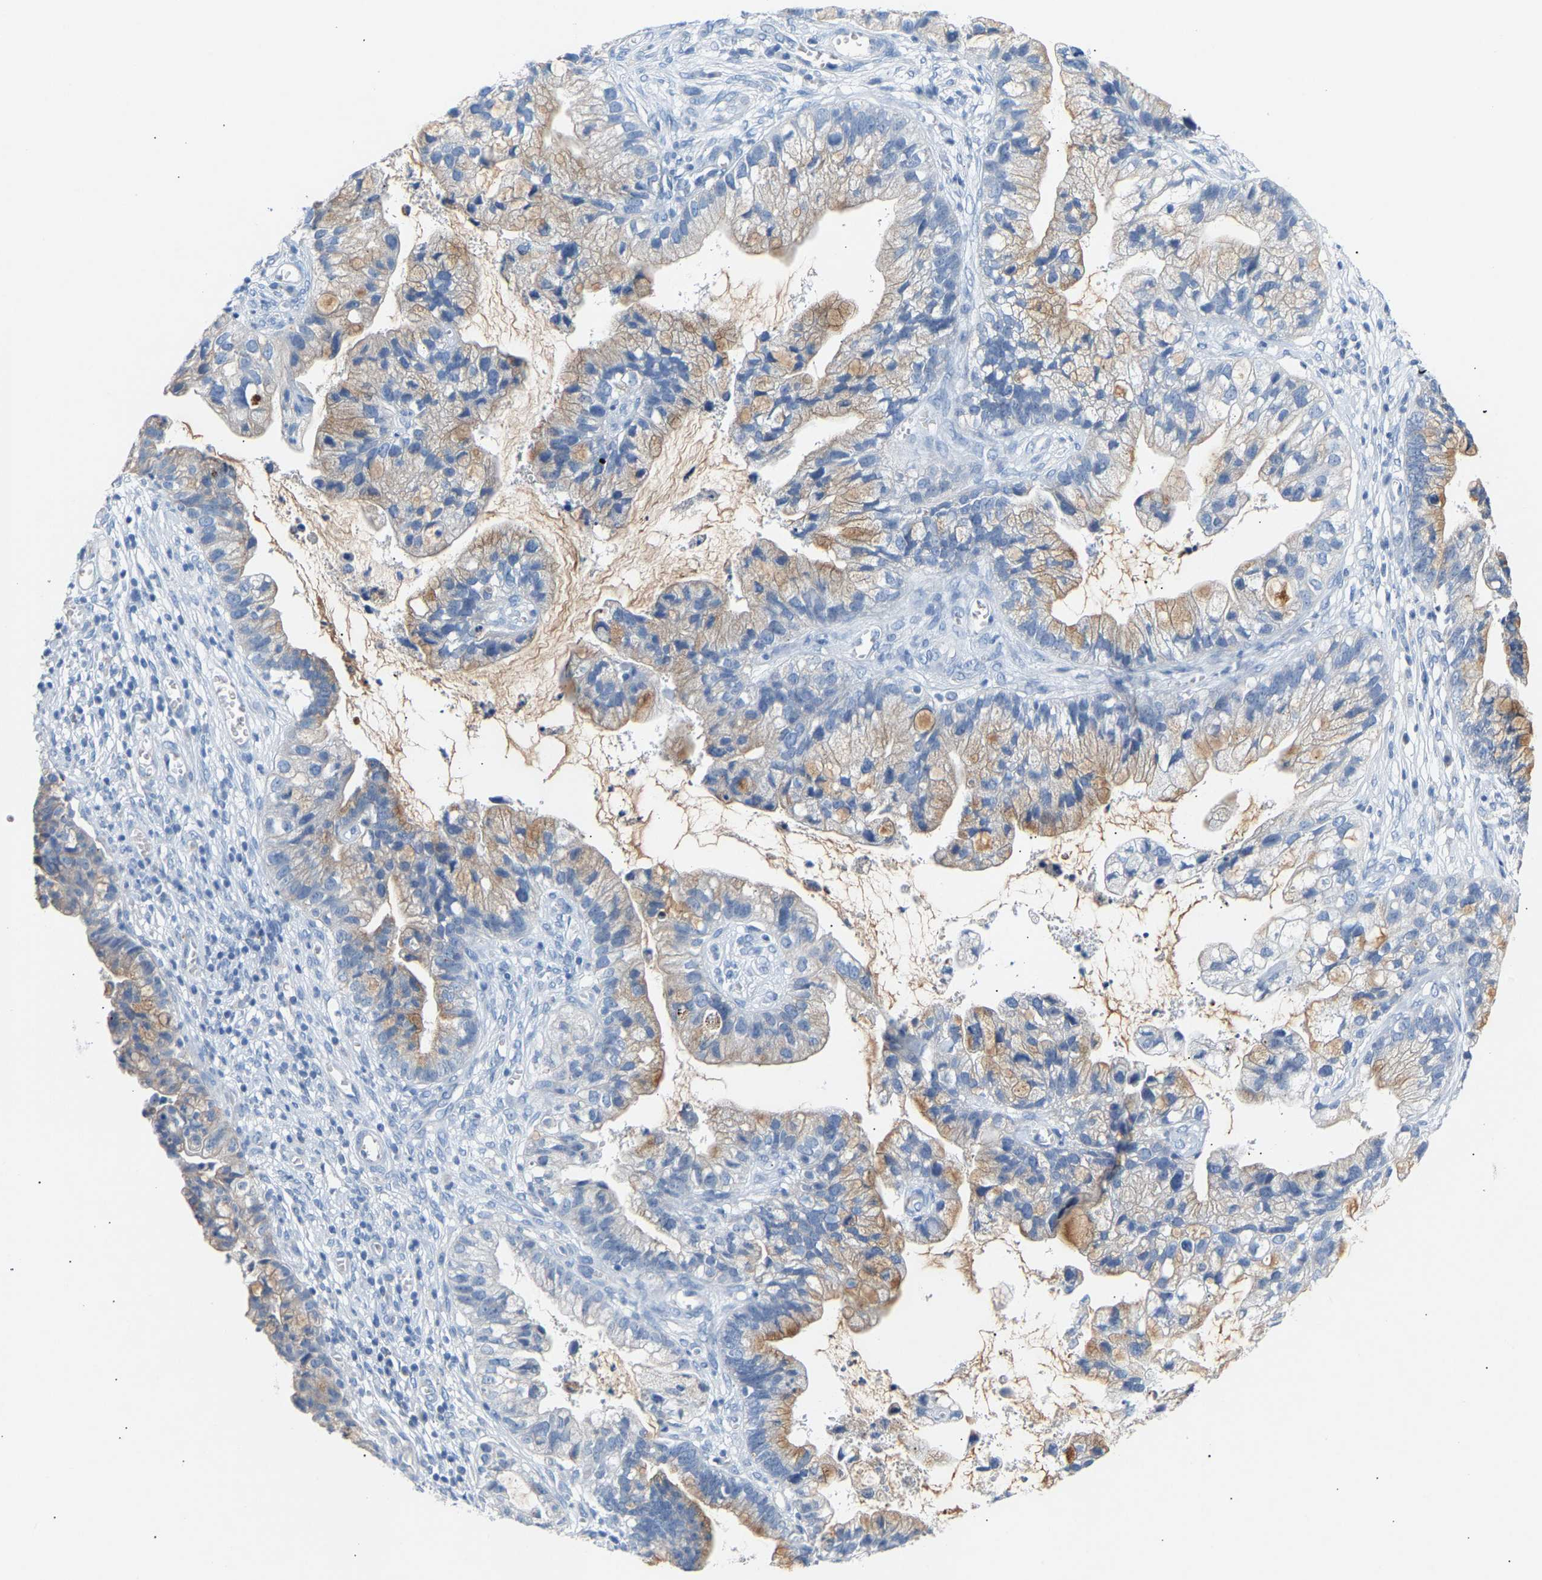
{"staining": {"intensity": "moderate", "quantity": "25%-75%", "location": "cytoplasmic/membranous"}, "tissue": "cervical cancer", "cell_type": "Tumor cells", "image_type": "cancer", "snomed": [{"axis": "morphology", "description": "Adenocarcinoma, NOS"}, {"axis": "topography", "description": "Cervix"}], "caption": "Moderate cytoplasmic/membranous expression is present in approximately 25%-75% of tumor cells in adenocarcinoma (cervical).", "gene": "PEX1", "patient": {"sex": "female", "age": 44}}